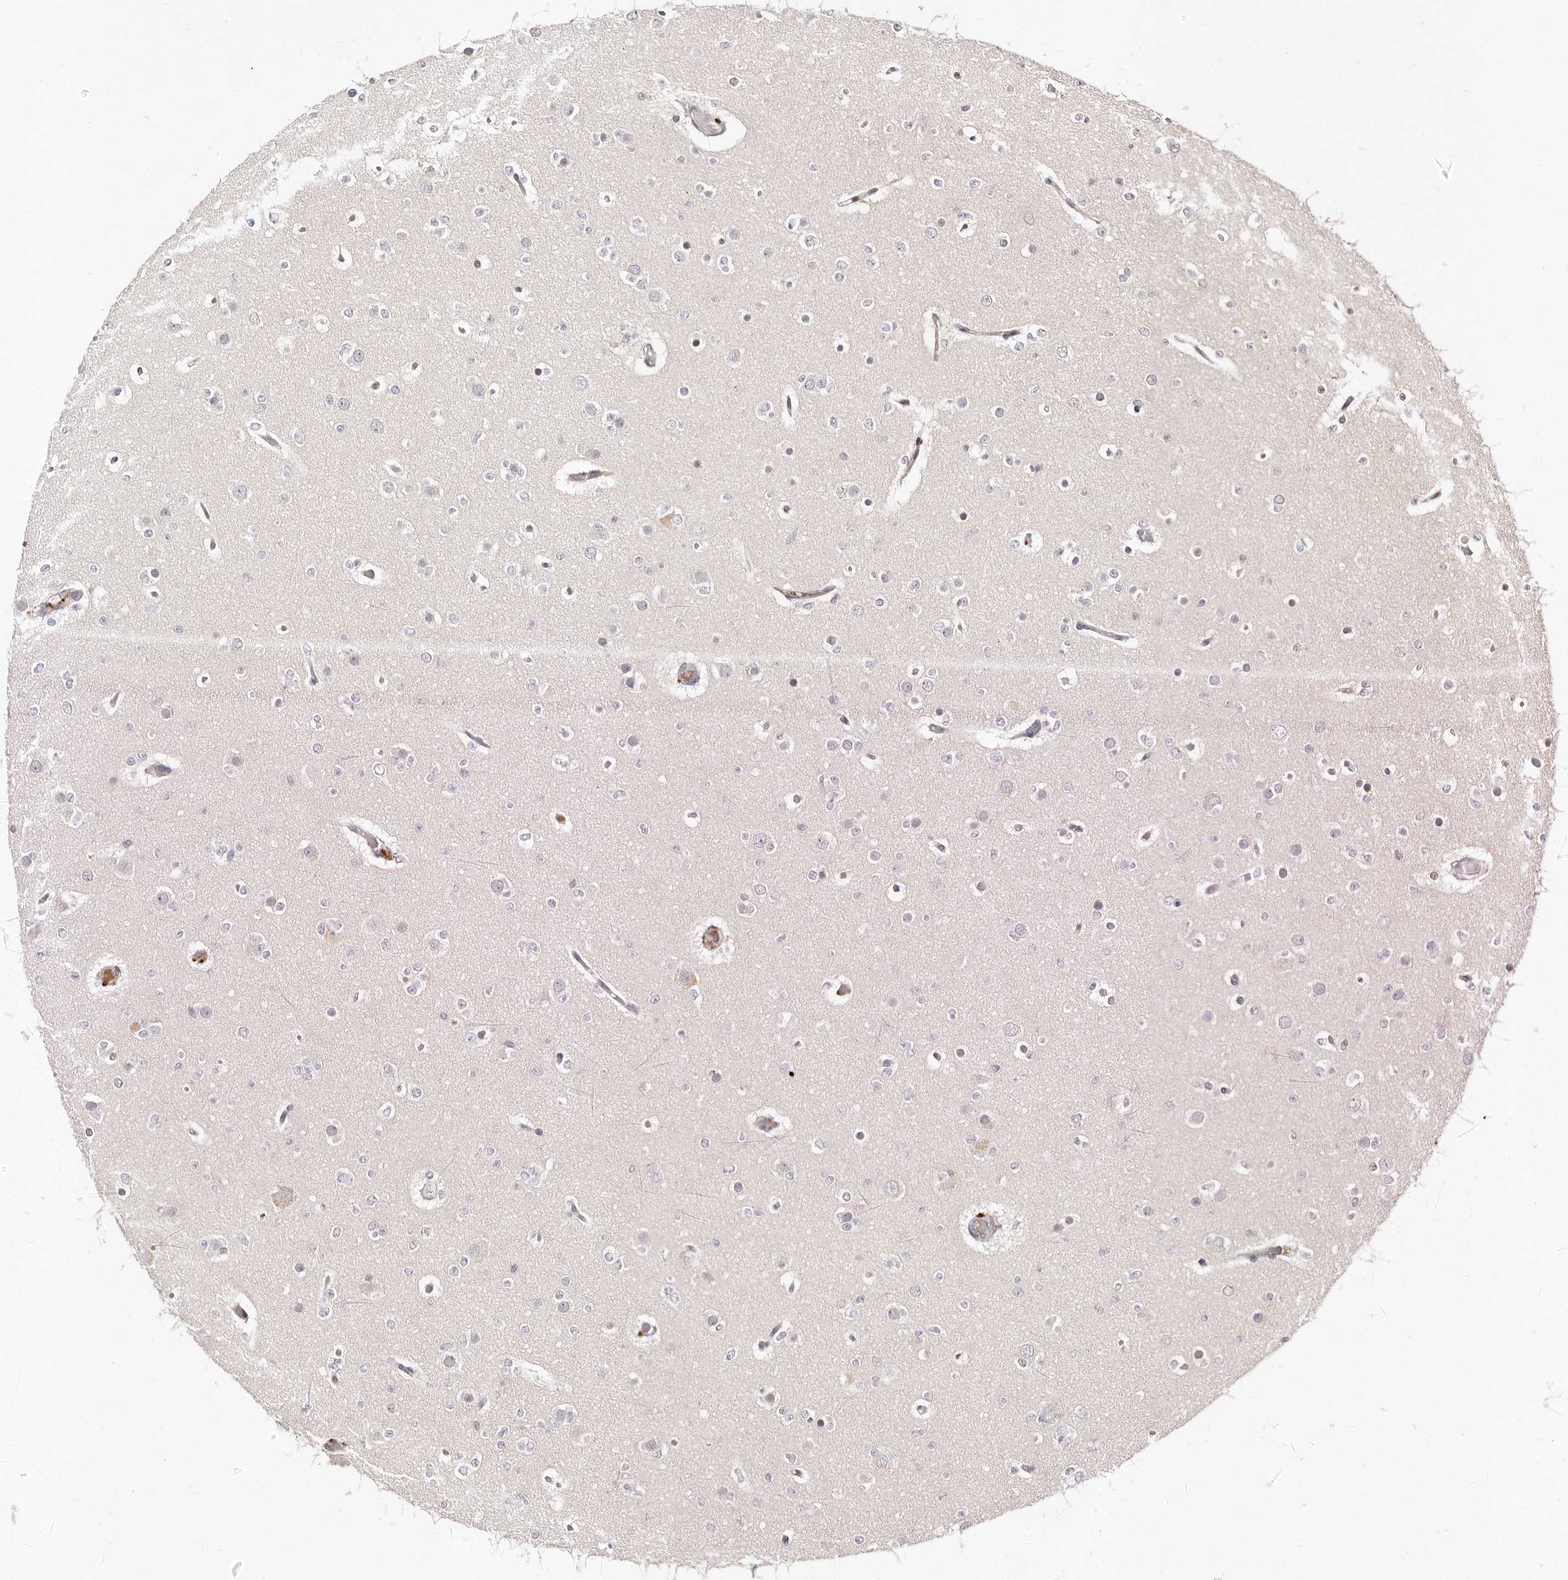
{"staining": {"intensity": "negative", "quantity": "none", "location": "none"}, "tissue": "glioma", "cell_type": "Tumor cells", "image_type": "cancer", "snomed": [{"axis": "morphology", "description": "Glioma, malignant, Low grade"}, {"axis": "topography", "description": "Brain"}], "caption": "There is no significant staining in tumor cells of low-grade glioma (malignant).", "gene": "LCORL", "patient": {"sex": "female", "age": 22}}